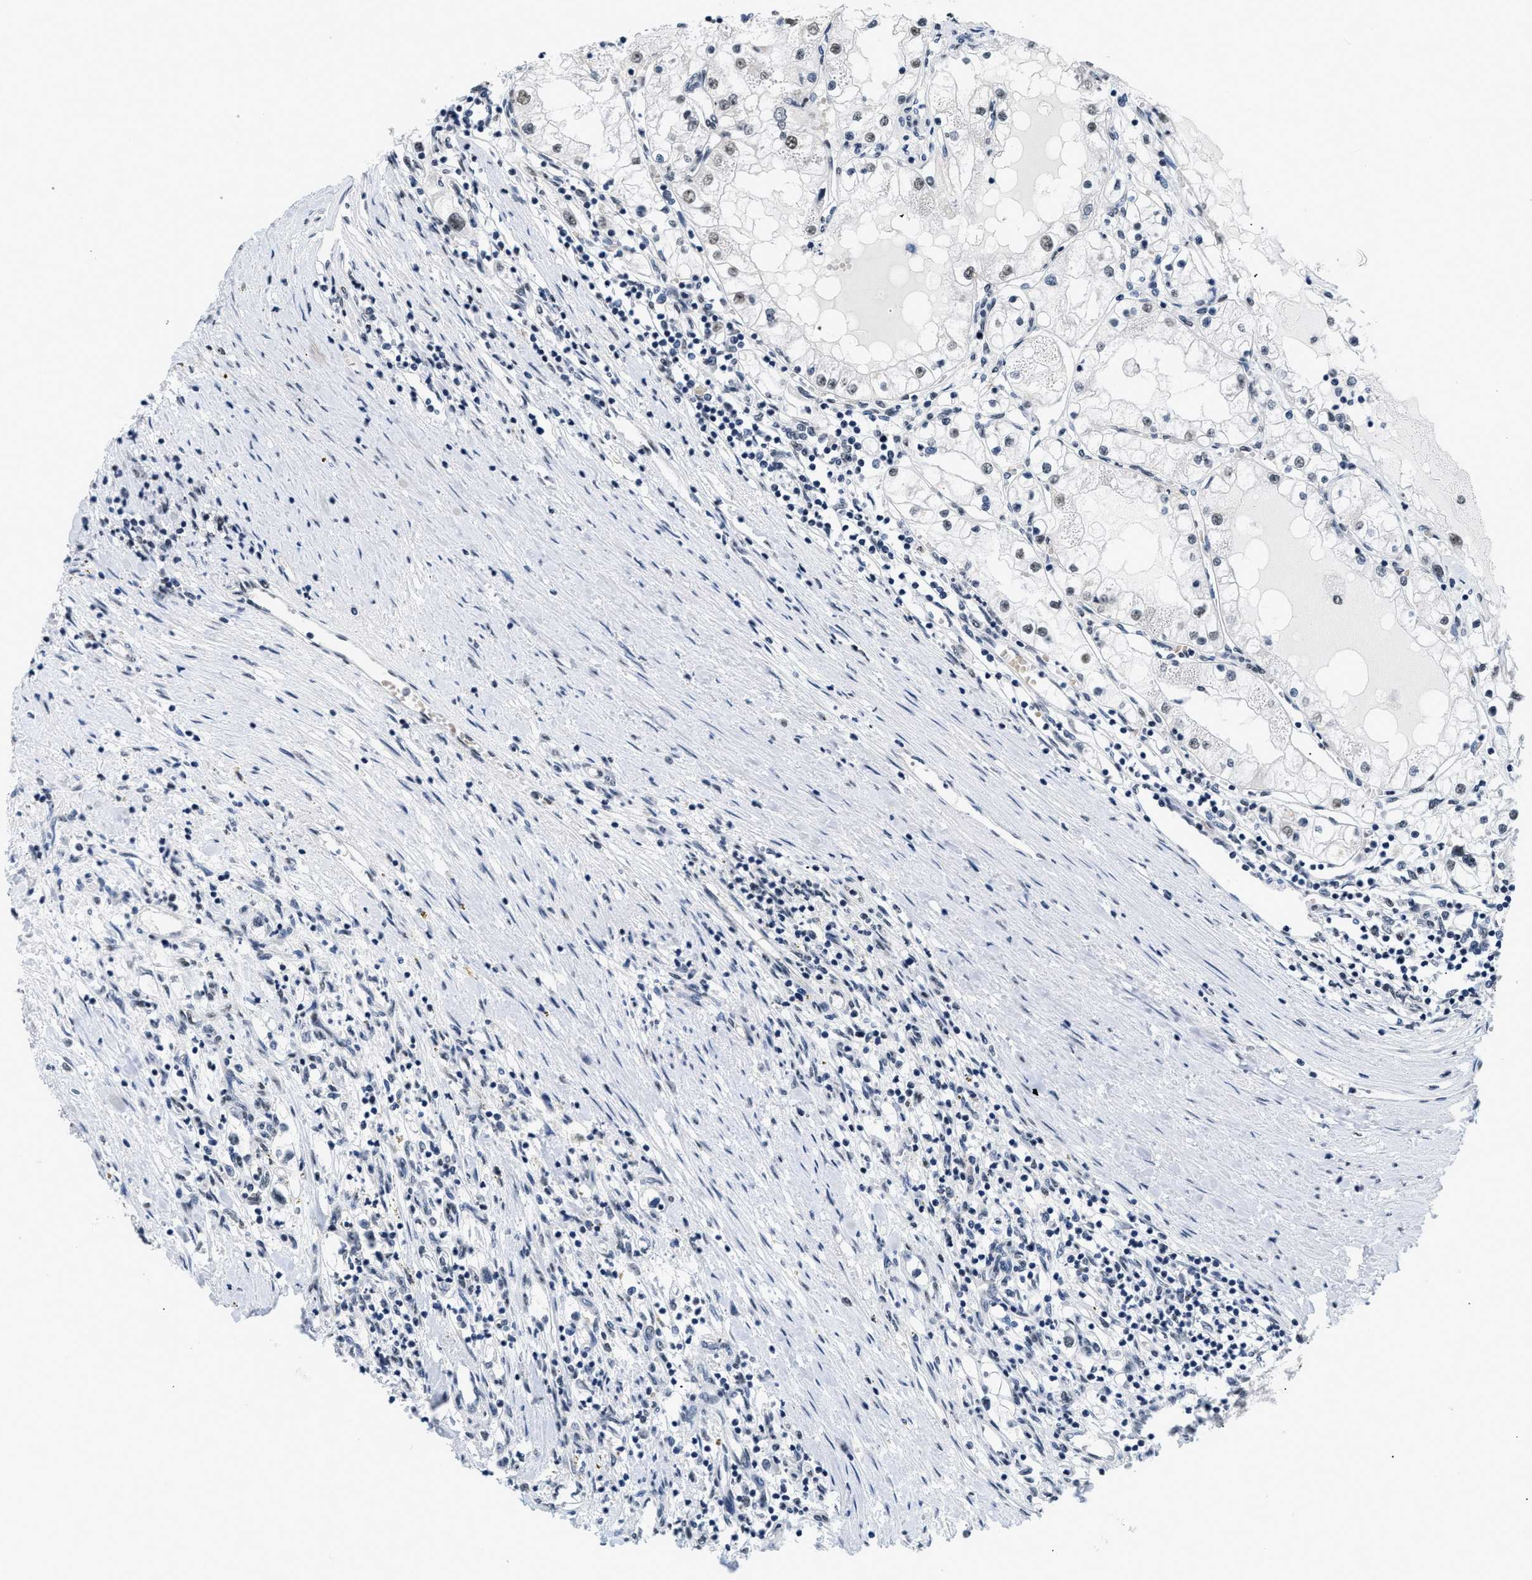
{"staining": {"intensity": "weak", "quantity": "<25%", "location": "nuclear"}, "tissue": "renal cancer", "cell_type": "Tumor cells", "image_type": "cancer", "snomed": [{"axis": "morphology", "description": "Adenocarcinoma, NOS"}, {"axis": "topography", "description": "Kidney"}], "caption": "A high-resolution photomicrograph shows immunohistochemistry staining of renal cancer, which shows no significant expression in tumor cells. Nuclei are stained in blue.", "gene": "RAF1", "patient": {"sex": "male", "age": 68}}